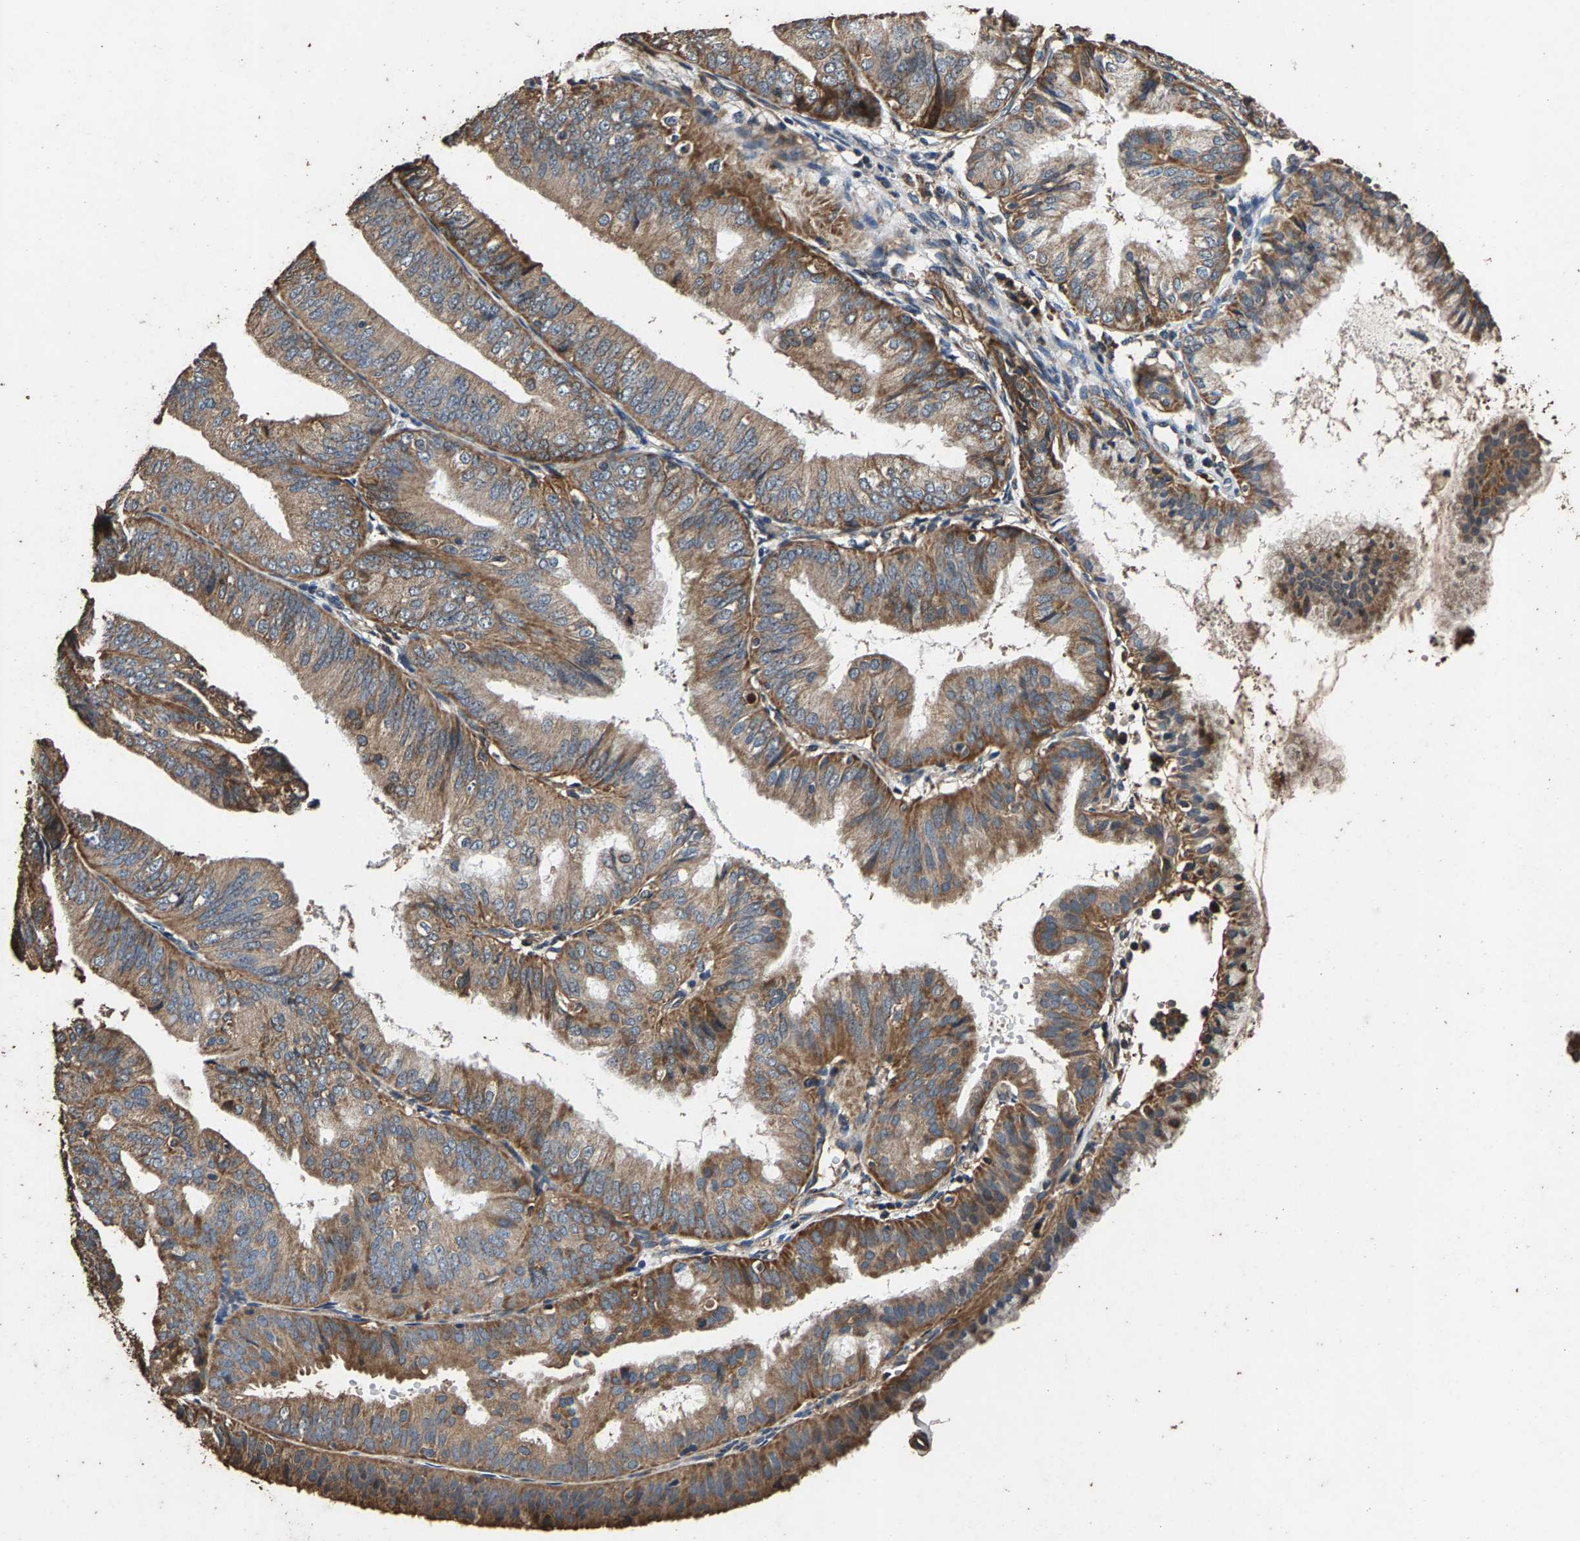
{"staining": {"intensity": "moderate", "quantity": ">75%", "location": "cytoplasmic/membranous"}, "tissue": "endometrial cancer", "cell_type": "Tumor cells", "image_type": "cancer", "snomed": [{"axis": "morphology", "description": "Adenocarcinoma, NOS"}, {"axis": "topography", "description": "Endometrium"}], "caption": "High-magnification brightfield microscopy of endometrial cancer stained with DAB (brown) and counterstained with hematoxylin (blue). tumor cells exhibit moderate cytoplasmic/membranous expression is identified in about>75% of cells. Using DAB (brown) and hematoxylin (blue) stains, captured at high magnification using brightfield microscopy.", "gene": "MRPL27", "patient": {"sex": "female", "age": 63}}